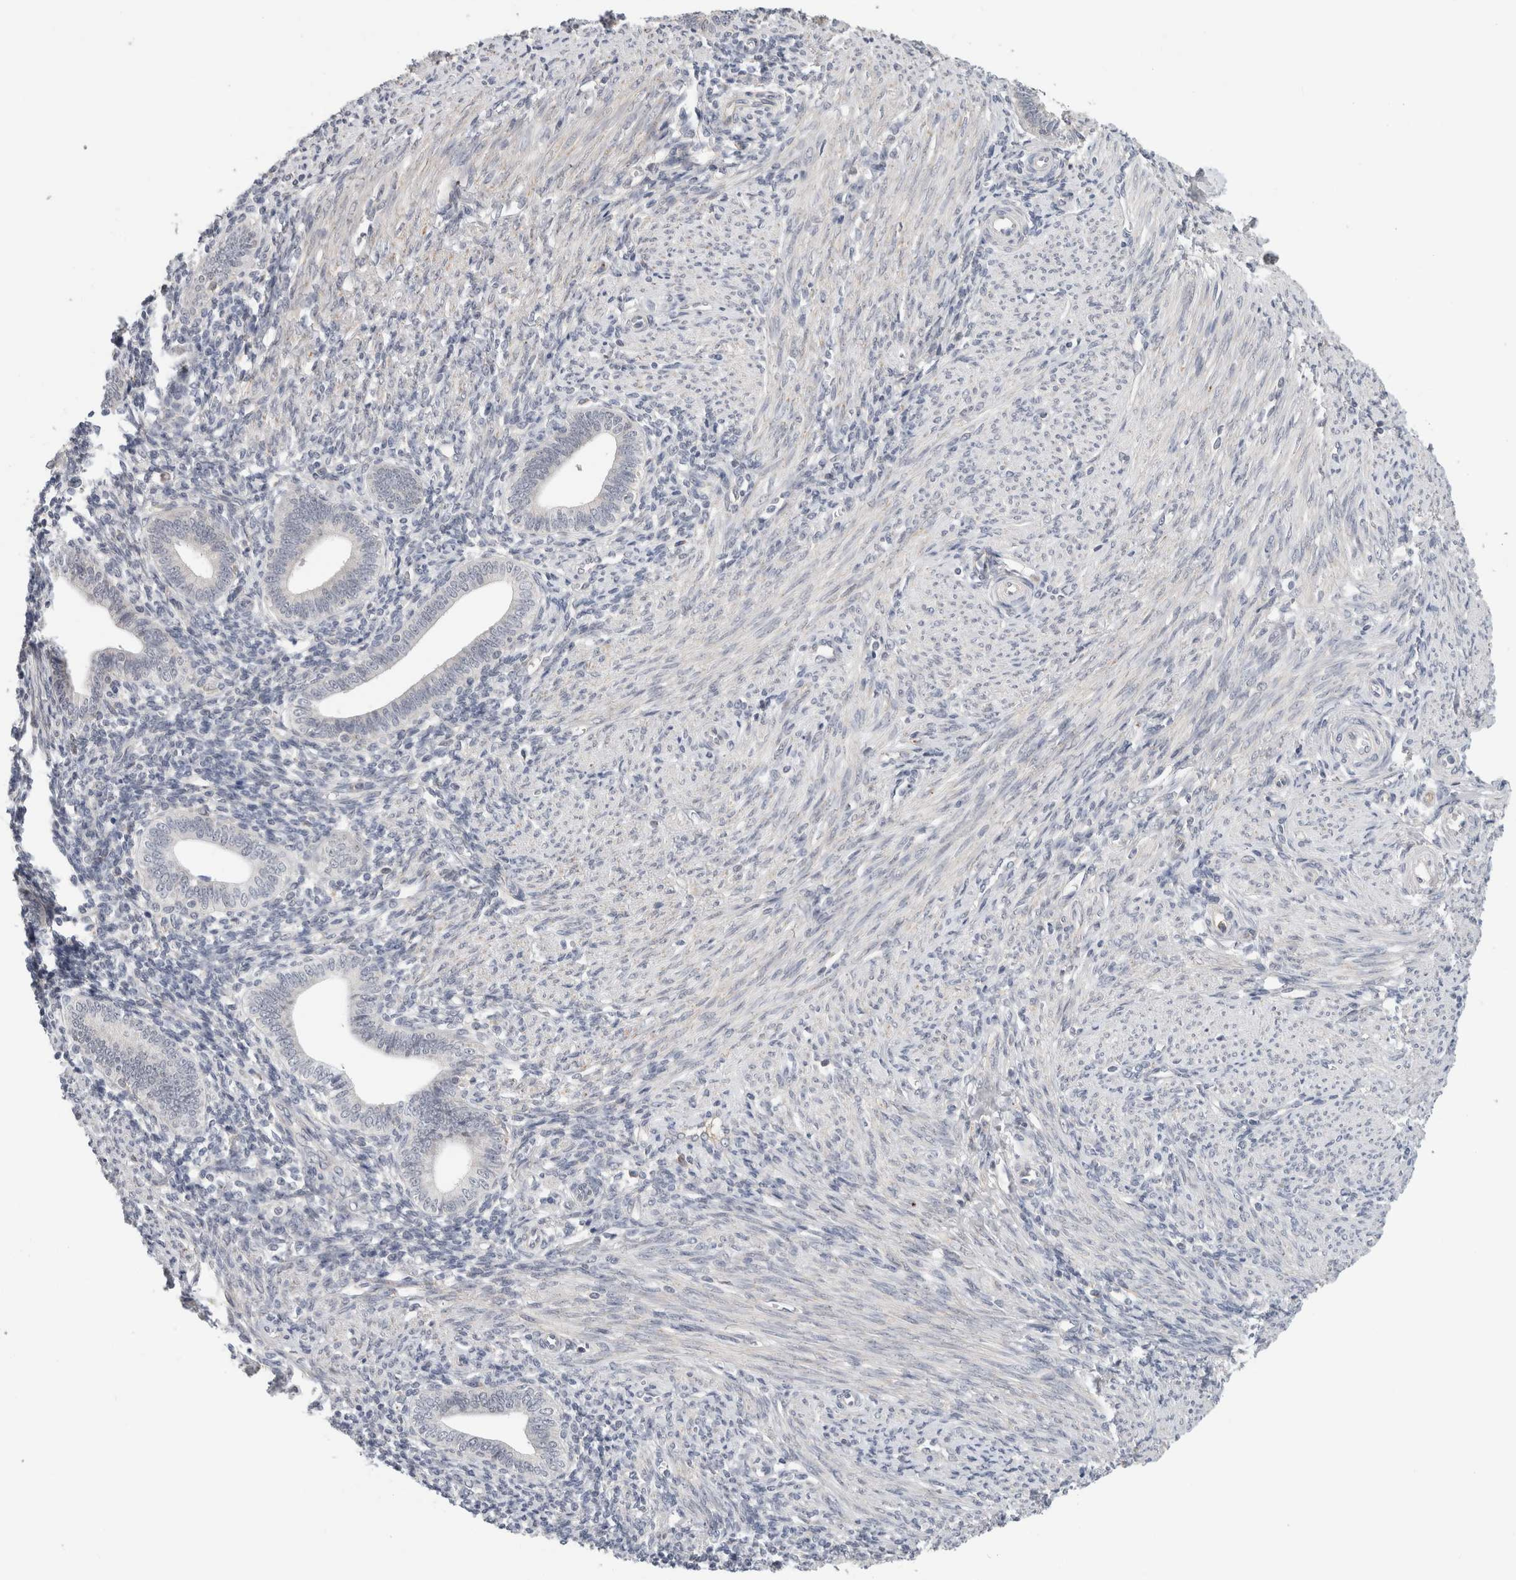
{"staining": {"intensity": "negative", "quantity": "none", "location": "none"}, "tissue": "endometrium", "cell_type": "Cells in endometrial stroma", "image_type": "normal", "snomed": [{"axis": "morphology", "description": "Normal tissue, NOS"}, {"axis": "topography", "description": "Uterus"}, {"axis": "topography", "description": "Endometrium"}], "caption": "Cells in endometrial stroma show no significant staining in benign endometrium.", "gene": "HCN3", "patient": {"sex": "female", "age": 33}}